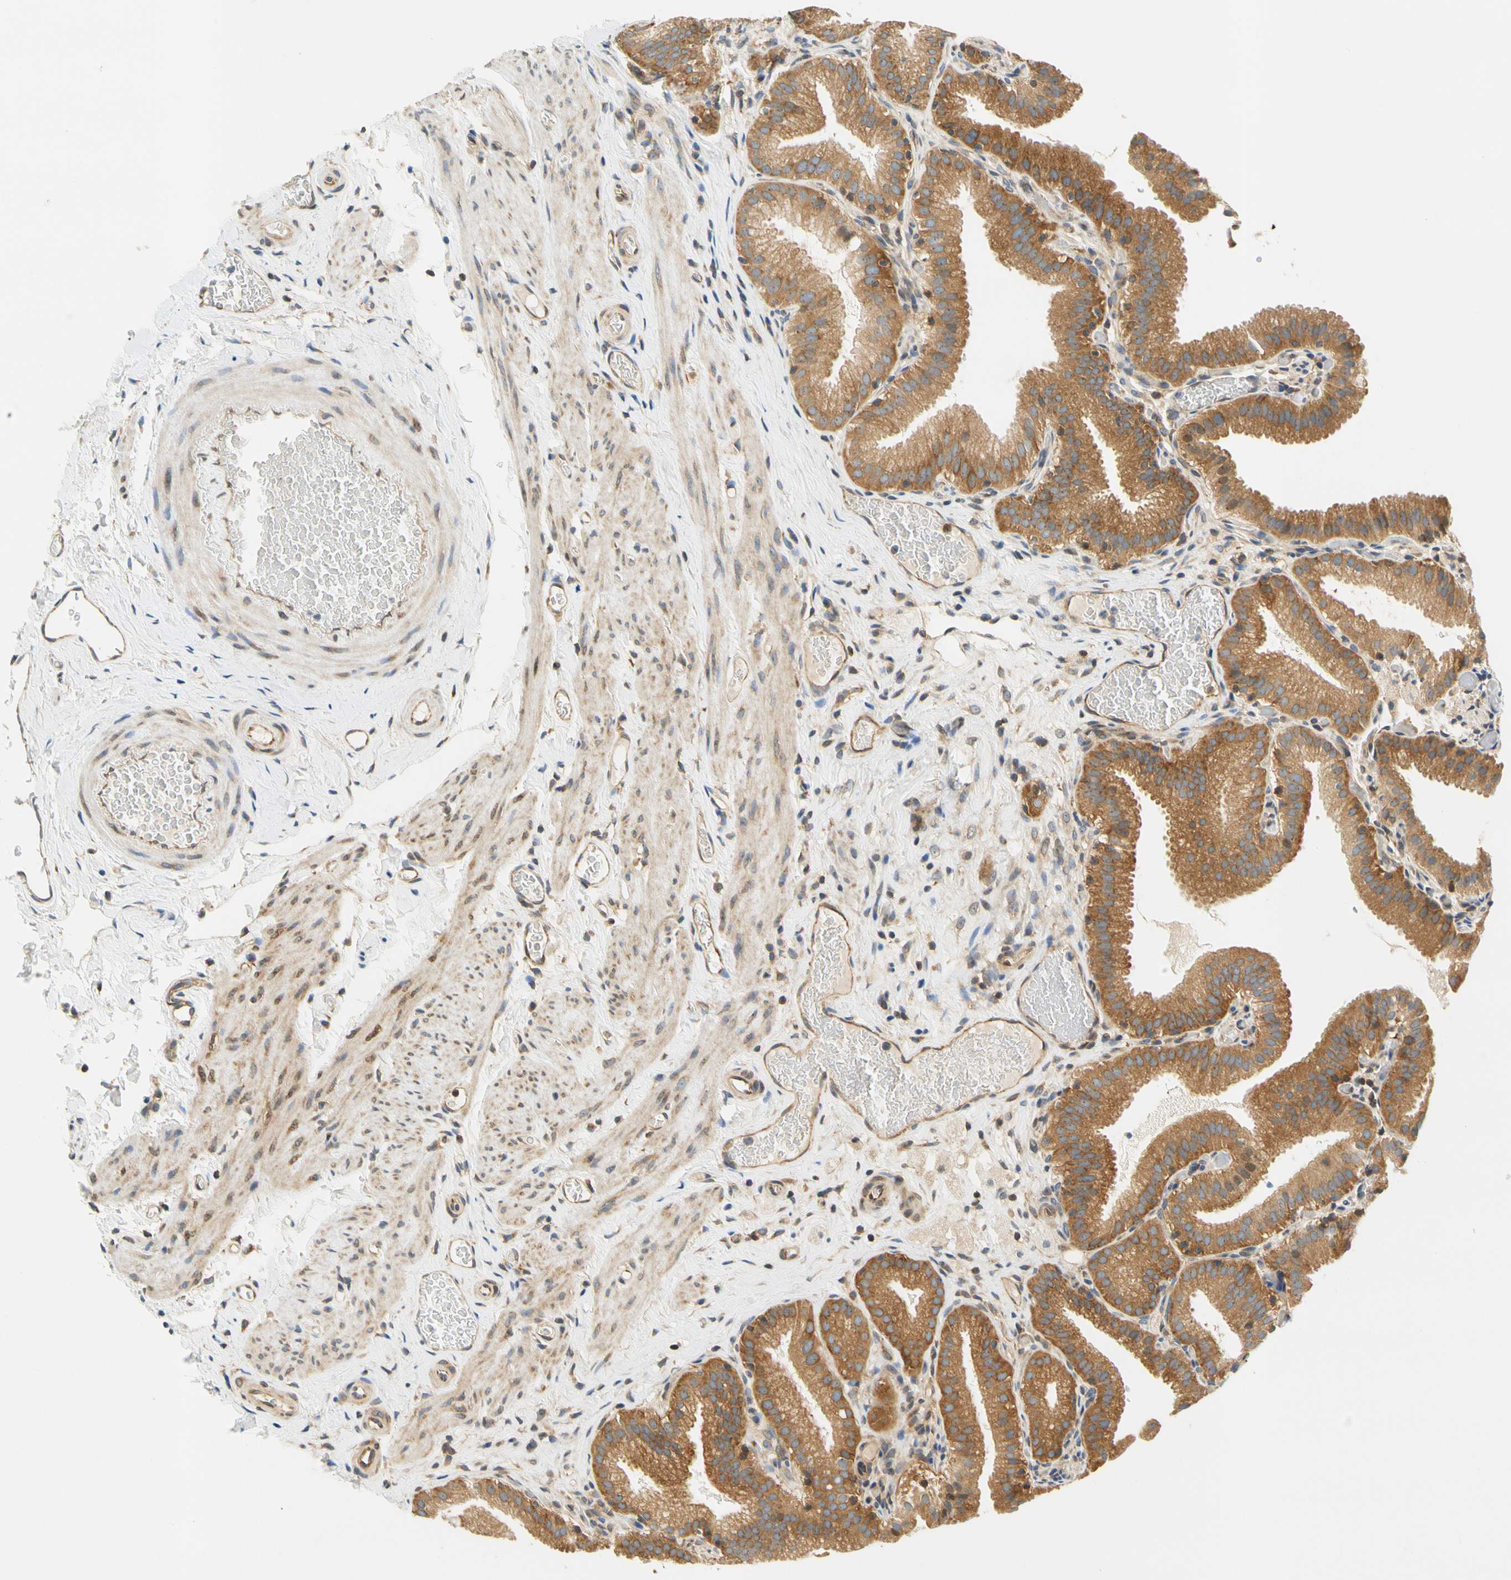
{"staining": {"intensity": "moderate", "quantity": ">75%", "location": "cytoplasmic/membranous"}, "tissue": "gallbladder", "cell_type": "Glandular cells", "image_type": "normal", "snomed": [{"axis": "morphology", "description": "Normal tissue, NOS"}, {"axis": "topography", "description": "Gallbladder"}], "caption": "Protein positivity by immunohistochemistry (IHC) demonstrates moderate cytoplasmic/membranous staining in approximately >75% of glandular cells in unremarkable gallbladder.", "gene": "LRRC47", "patient": {"sex": "male", "age": 54}}